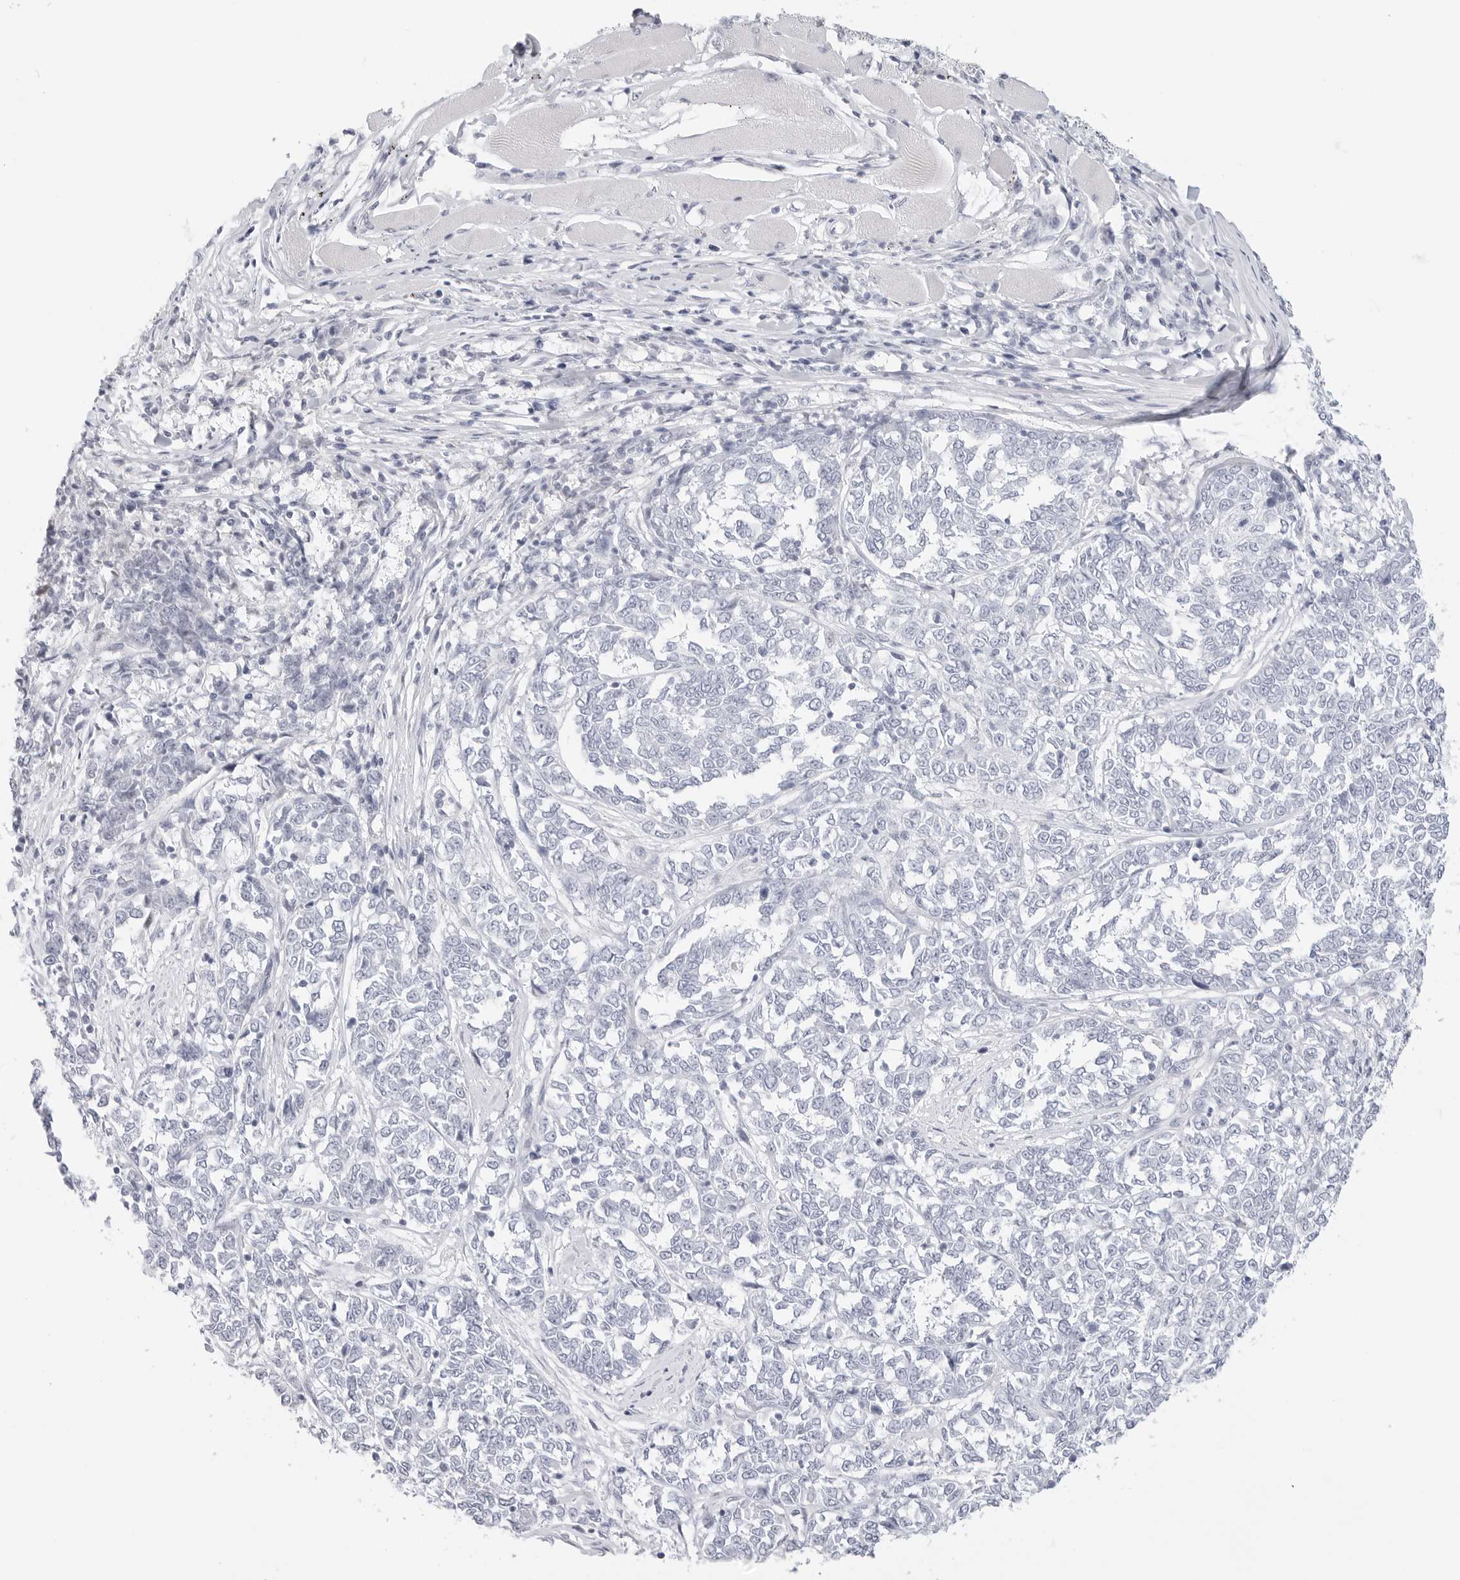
{"staining": {"intensity": "negative", "quantity": "none", "location": "none"}, "tissue": "melanoma", "cell_type": "Tumor cells", "image_type": "cancer", "snomed": [{"axis": "morphology", "description": "Malignant melanoma, NOS"}, {"axis": "topography", "description": "Skin"}], "caption": "An immunohistochemistry (IHC) histopathology image of malignant melanoma is shown. There is no staining in tumor cells of malignant melanoma.", "gene": "HMGCS2", "patient": {"sex": "female", "age": 72}}